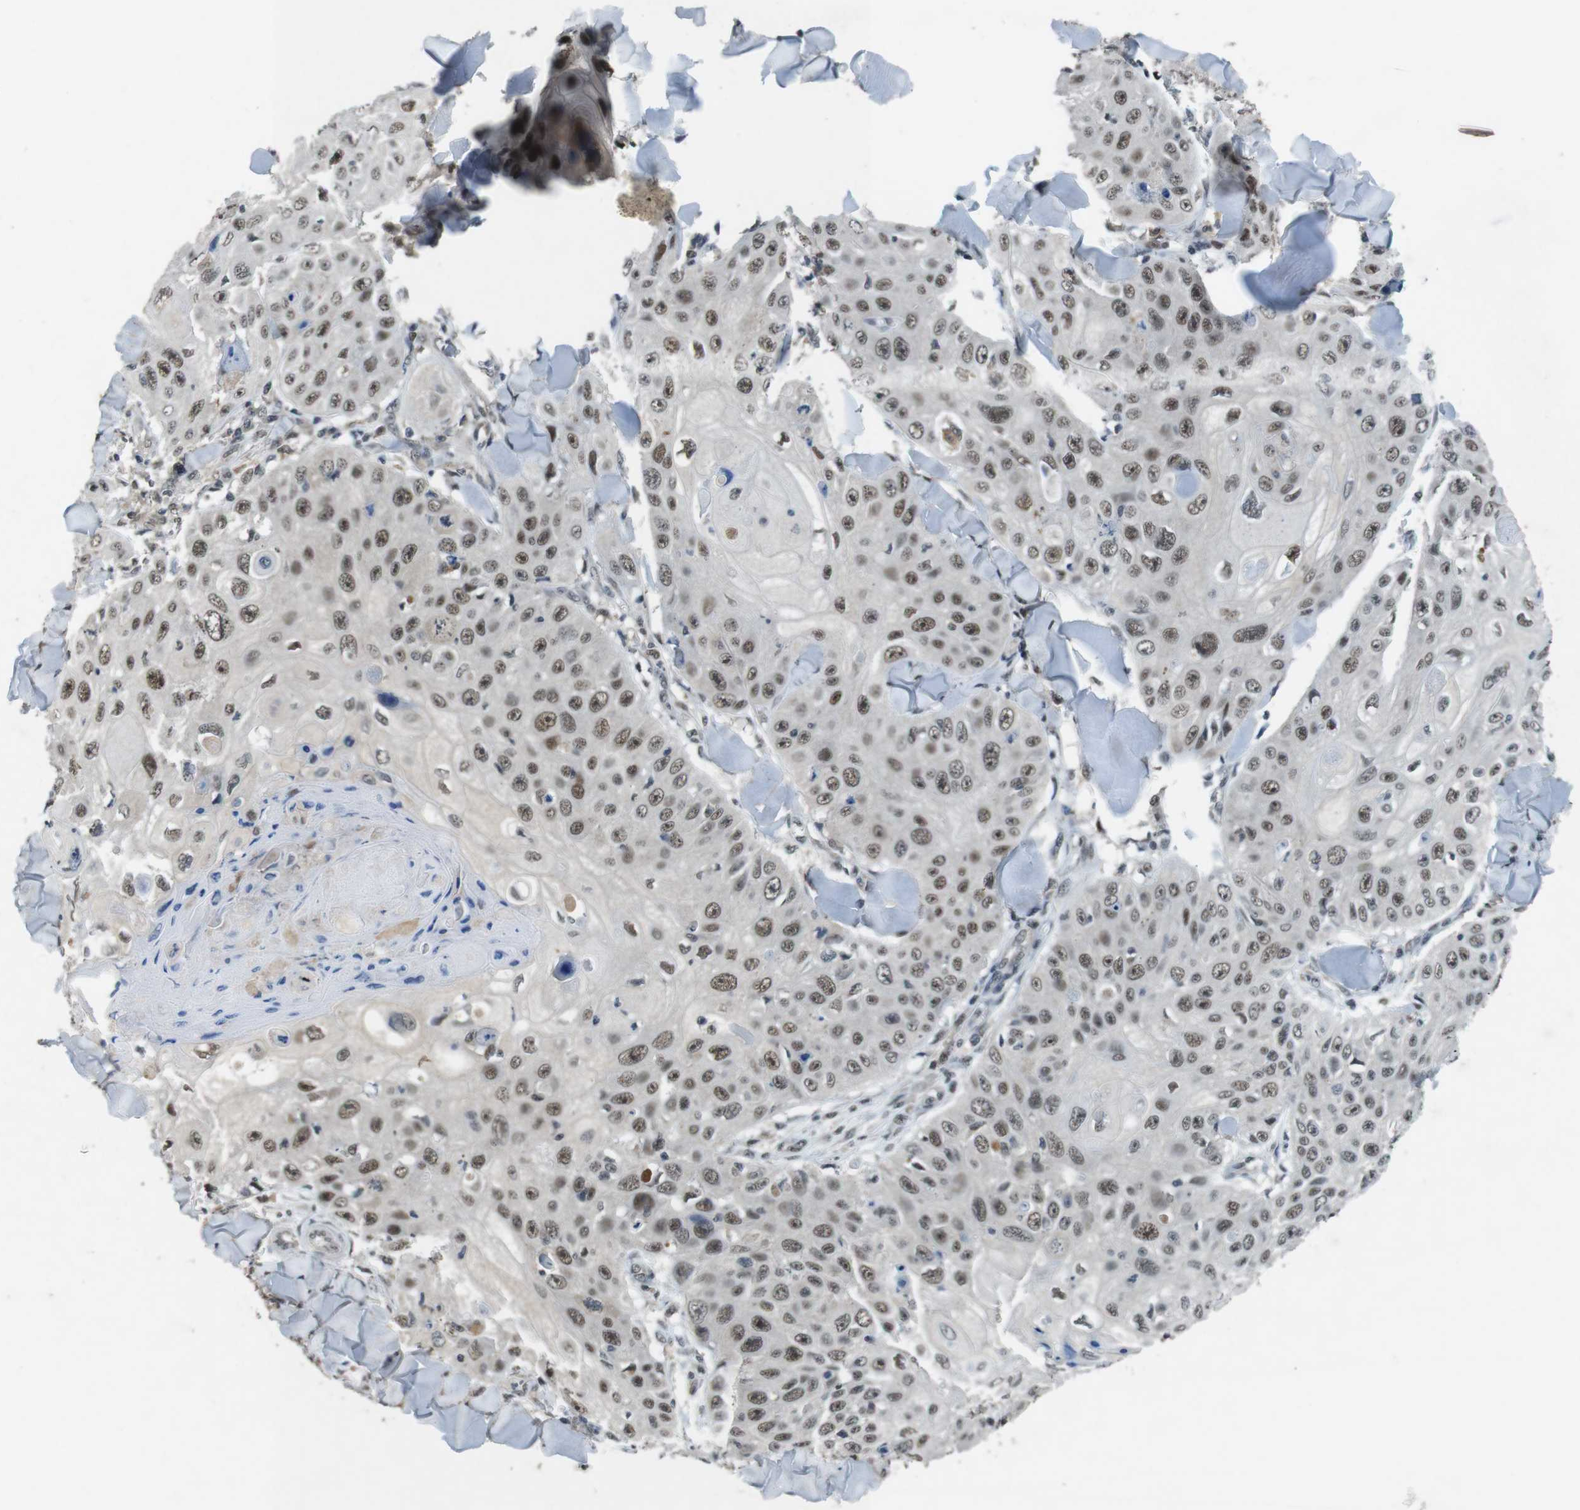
{"staining": {"intensity": "moderate", "quantity": ">75%", "location": "nuclear"}, "tissue": "skin cancer", "cell_type": "Tumor cells", "image_type": "cancer", "snomed": [{"axis": "morphology", "description": "Squamous cell carcinoma, NOS"}, {"axis": "topography", "description": "Skin"}], "caption": "Protein staining displays moderate nuclear positivity in about >75% of tumor cells in skin squamous cell carcinoma.", "gene": "USP7", "patient": {"sex": "male", "age": 86}}